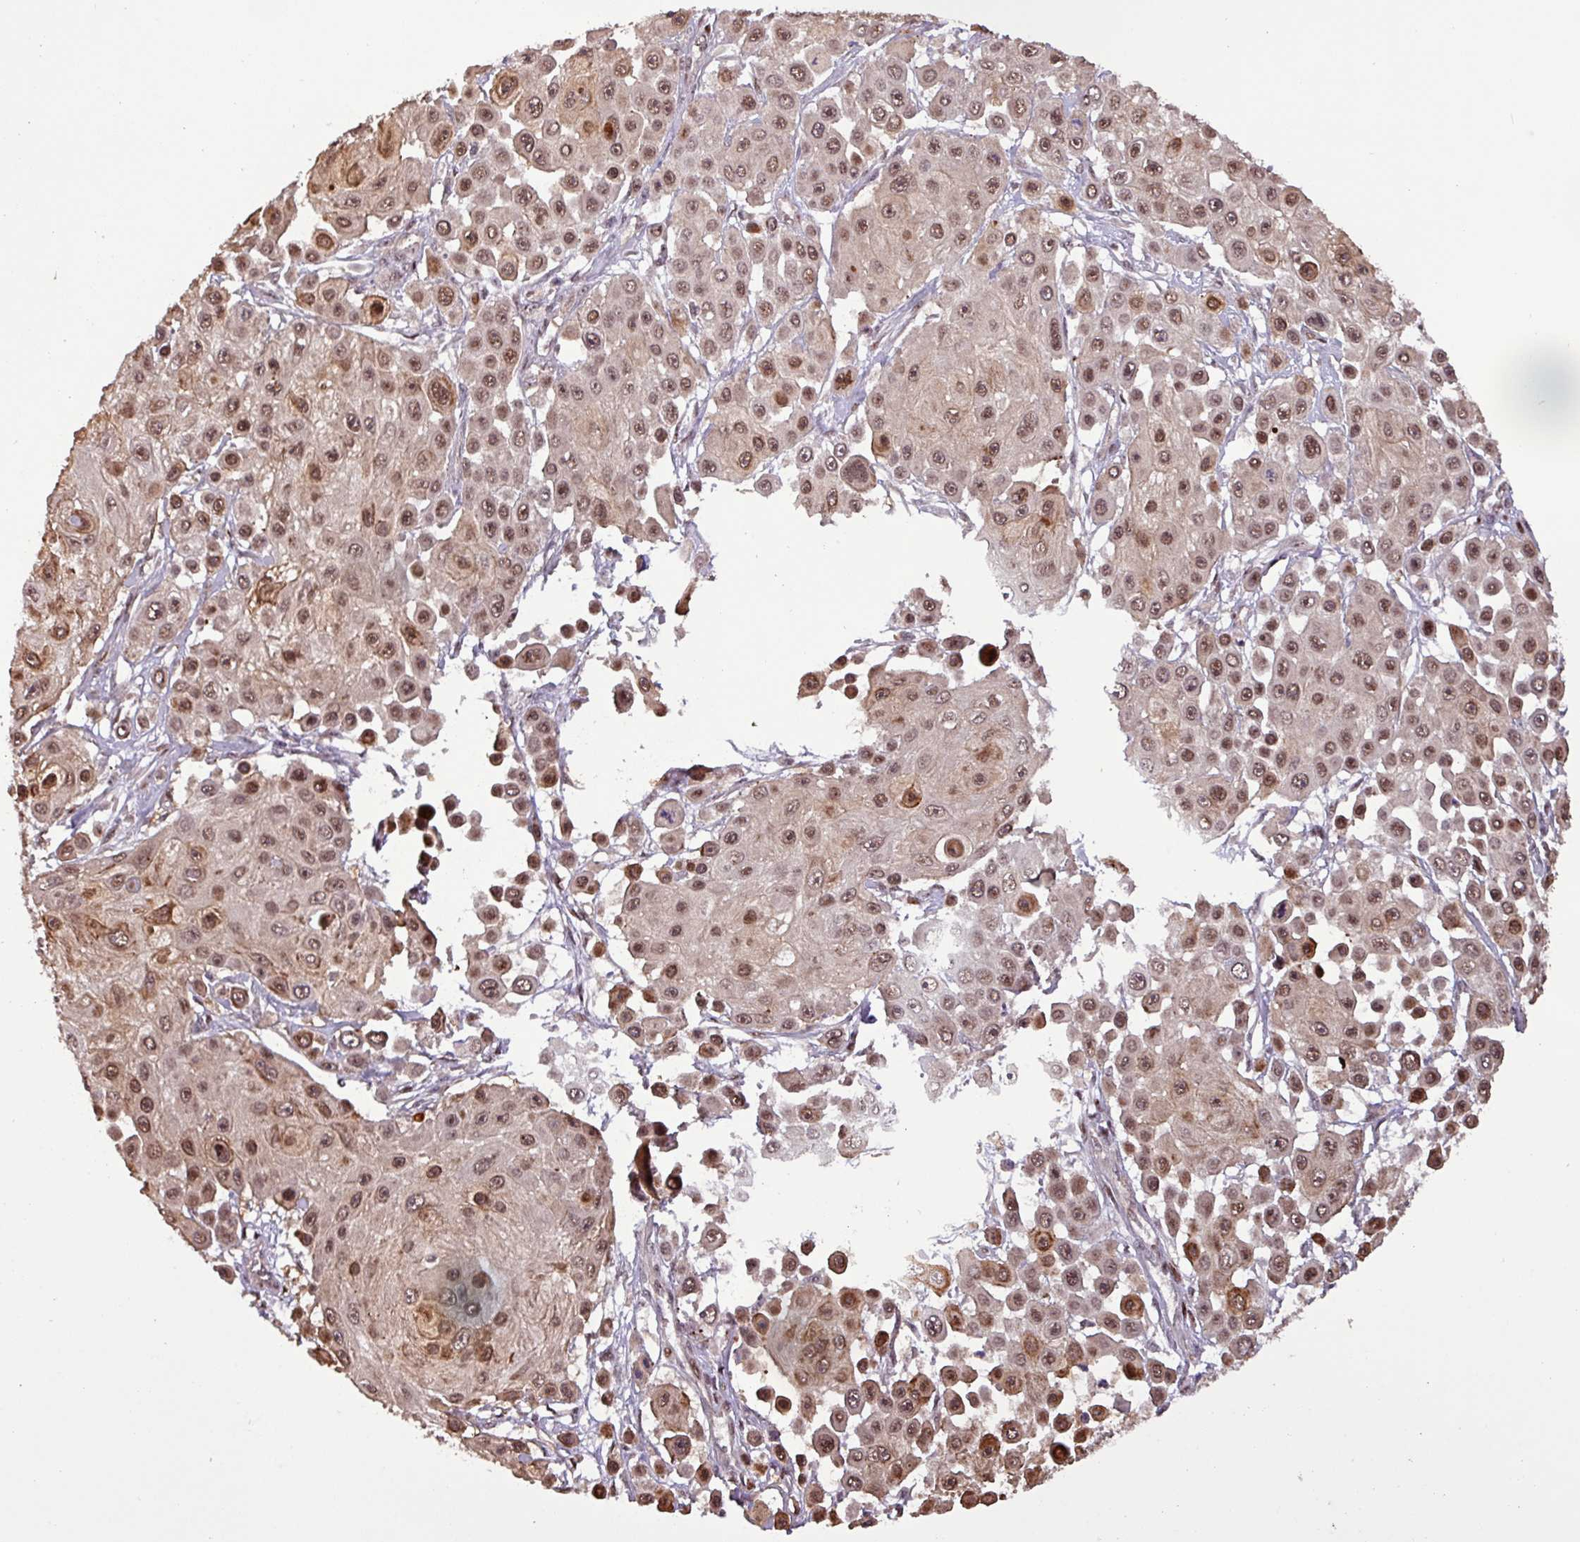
{"staining": {"intensity": "moderate", "quantity": ">75%", "location": "nuclear"}, "tissue": "skin cancer", "cell_type": "Tumor cells", "image_type": "cancer", "snomed": [{"axis": "morphology", "description": "Squamous cell carcinoma, NOS"}, {"axis": "topography", "description": "Skin"}], "caption": "There is medium levels of moderate nuclear positivity in tumor cells of skin cancer (squamous cell carcinoma), as demonstrated by immunohistochemical staining (brown color).", "gene": "SLC22A24", "patient": {"sex": "male", "age": 67}}